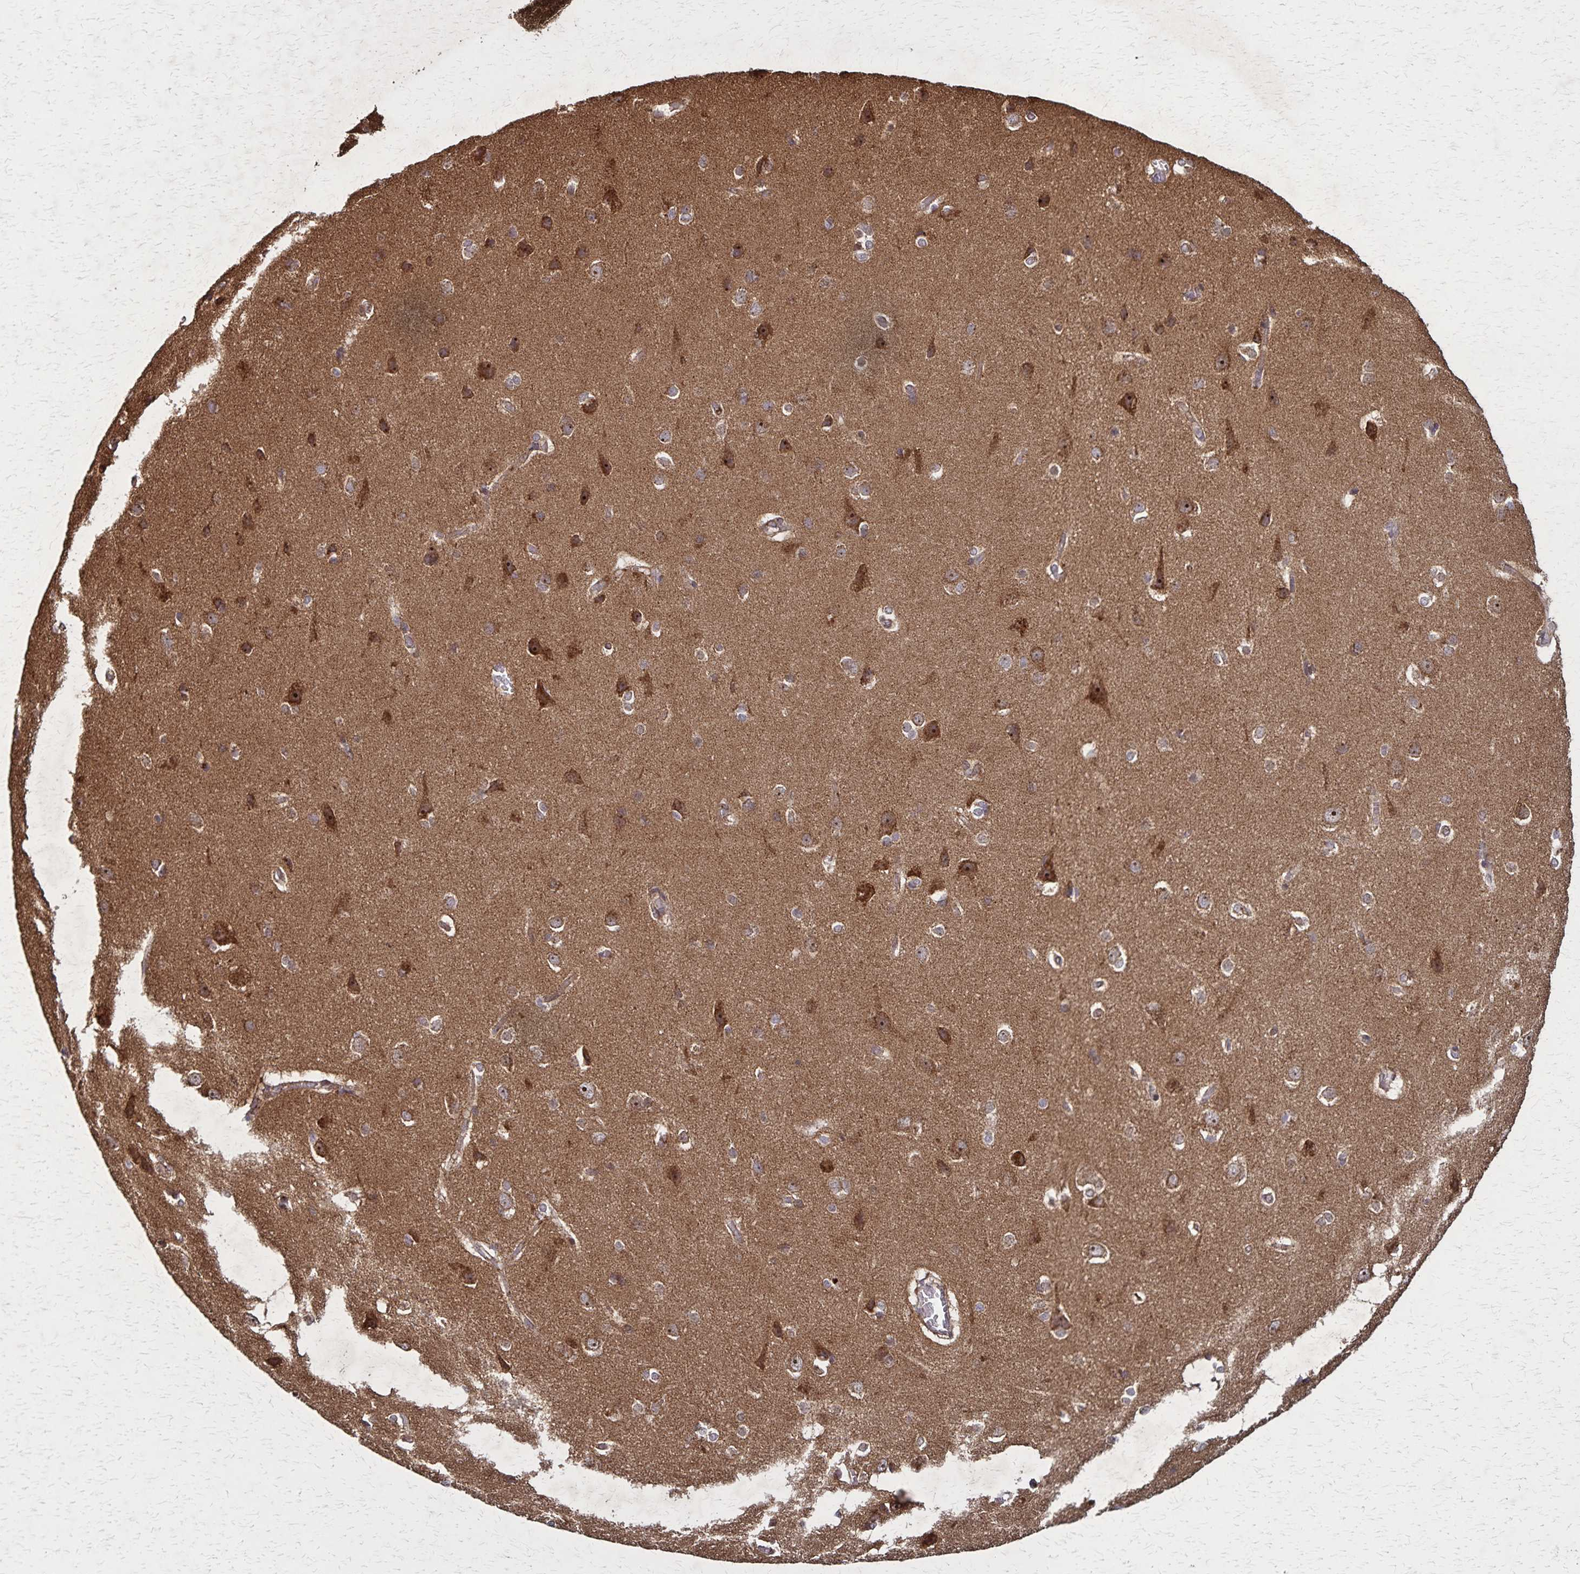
{"staining": {"intensity": "weak", "quantity": ">75%", "location": "cytoplasmic/membranous"}, "tissue": "cerebral cortex", "cell_type": "Endothelial cells", "image_type": "normal", "snomed": [{"axis": "morphology", "description": "Normal tissue, NOS"}, {"axis": "topography", "description": "Cerebral cortex"}], "caption": "Immunohistochemical staining of normal human cerebral cortex demonstrates weak cytoplasmic/membranous protein positivity in about >75% of endothelial cells.", "gene": "NFS1", "patient": {"sex": "male", "age": 37}}